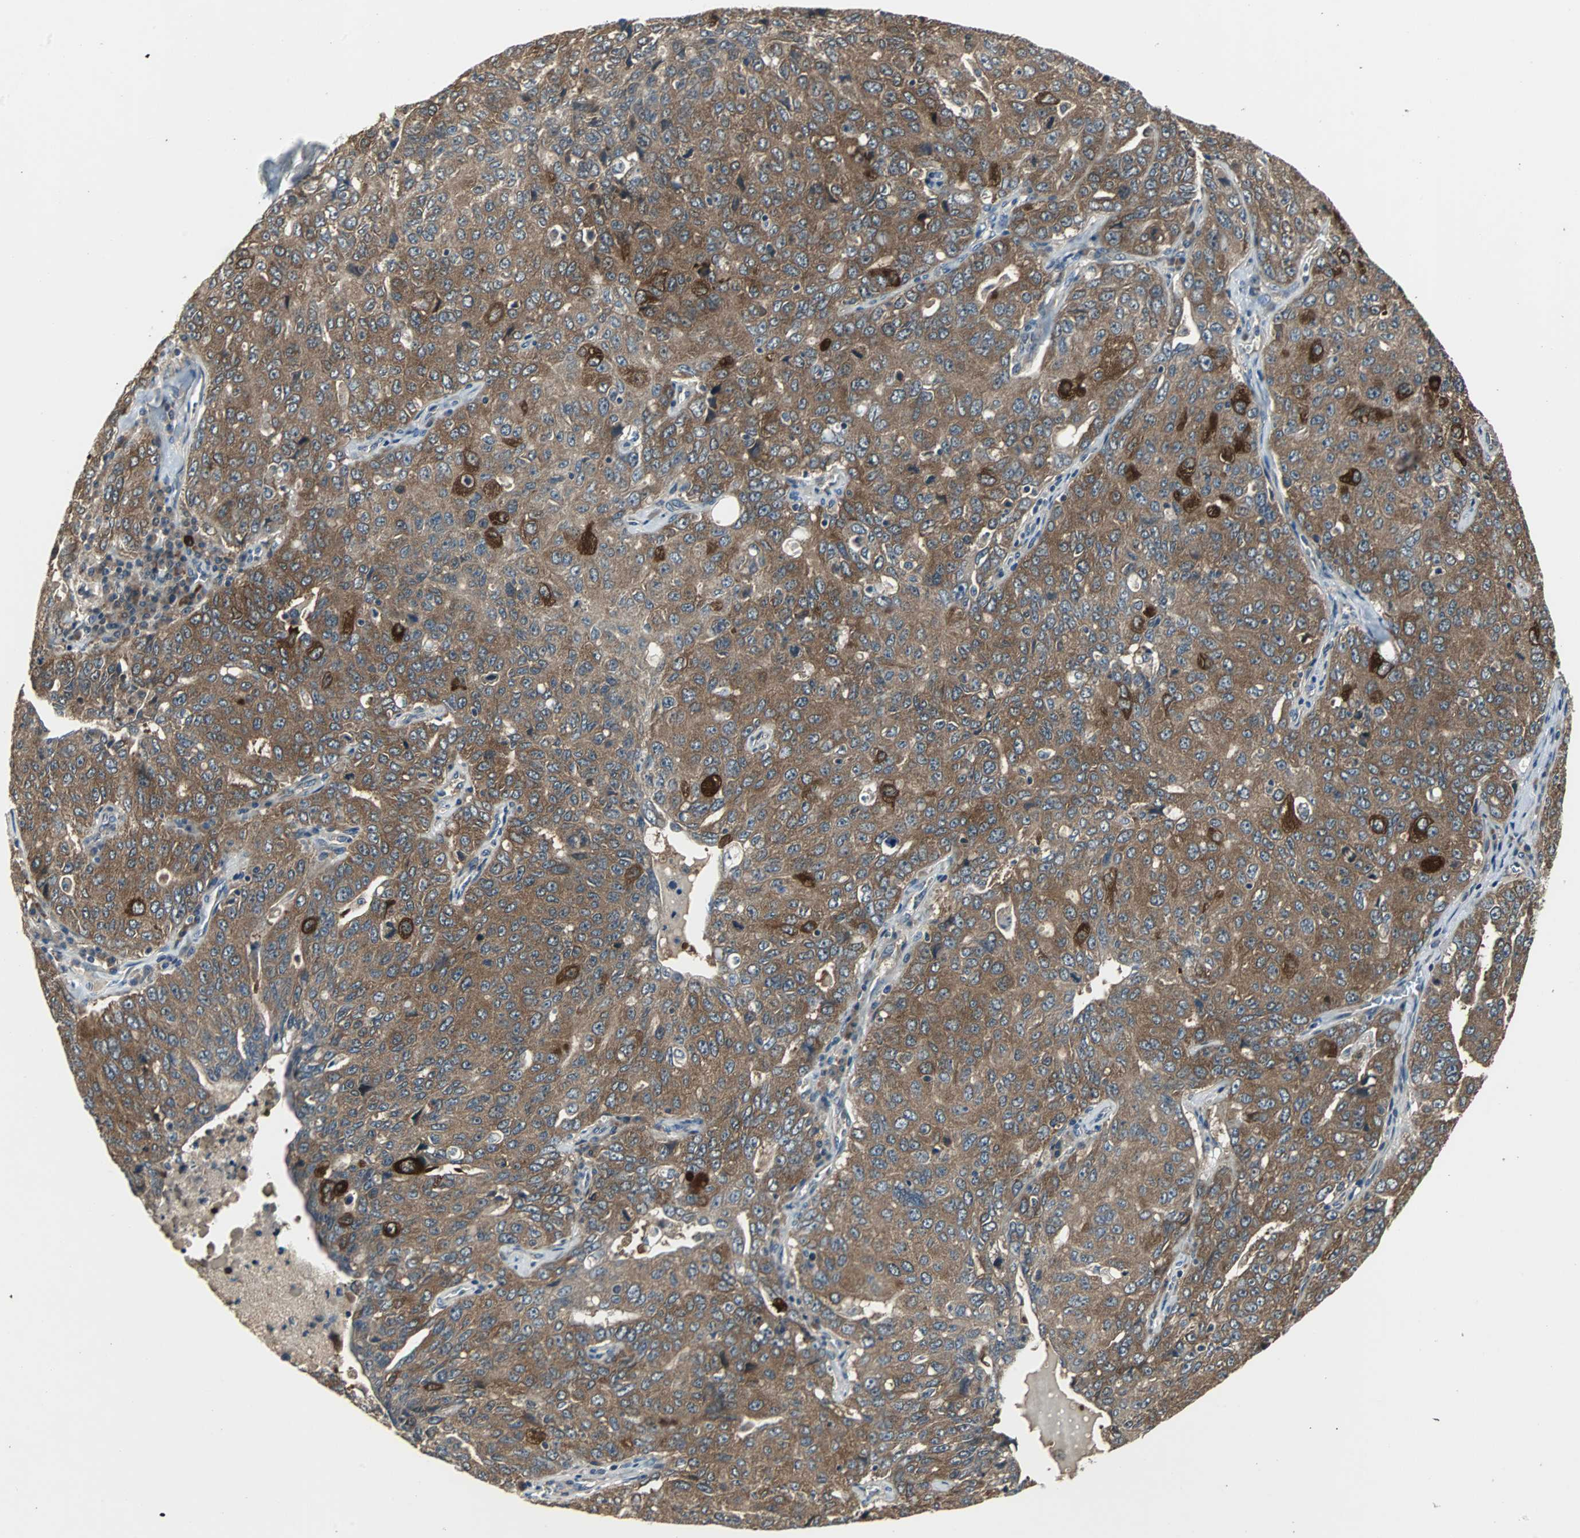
{"staining": {"intensity": "moderate", "quantity": ">75%", "location": "cytoplasmic/membranous"}, "tissue": "ovarian cancer", "cell_type": "Tumor cells", "image_type": "cancer", "snomed": [{"axis": "morphology", "description": "Carcinoma, endometroid"}, {"axis": "topography", "description": "Ovary"}], "caption": "Immunohistochemical staining of ovarian endometroid carcinoma shows medium levels of moderate cytoplasmic/membranous protein expression in about >75% of tumor cells.", "gene": "ABHD2", "patient": {"sex": "female", "age": 62}}